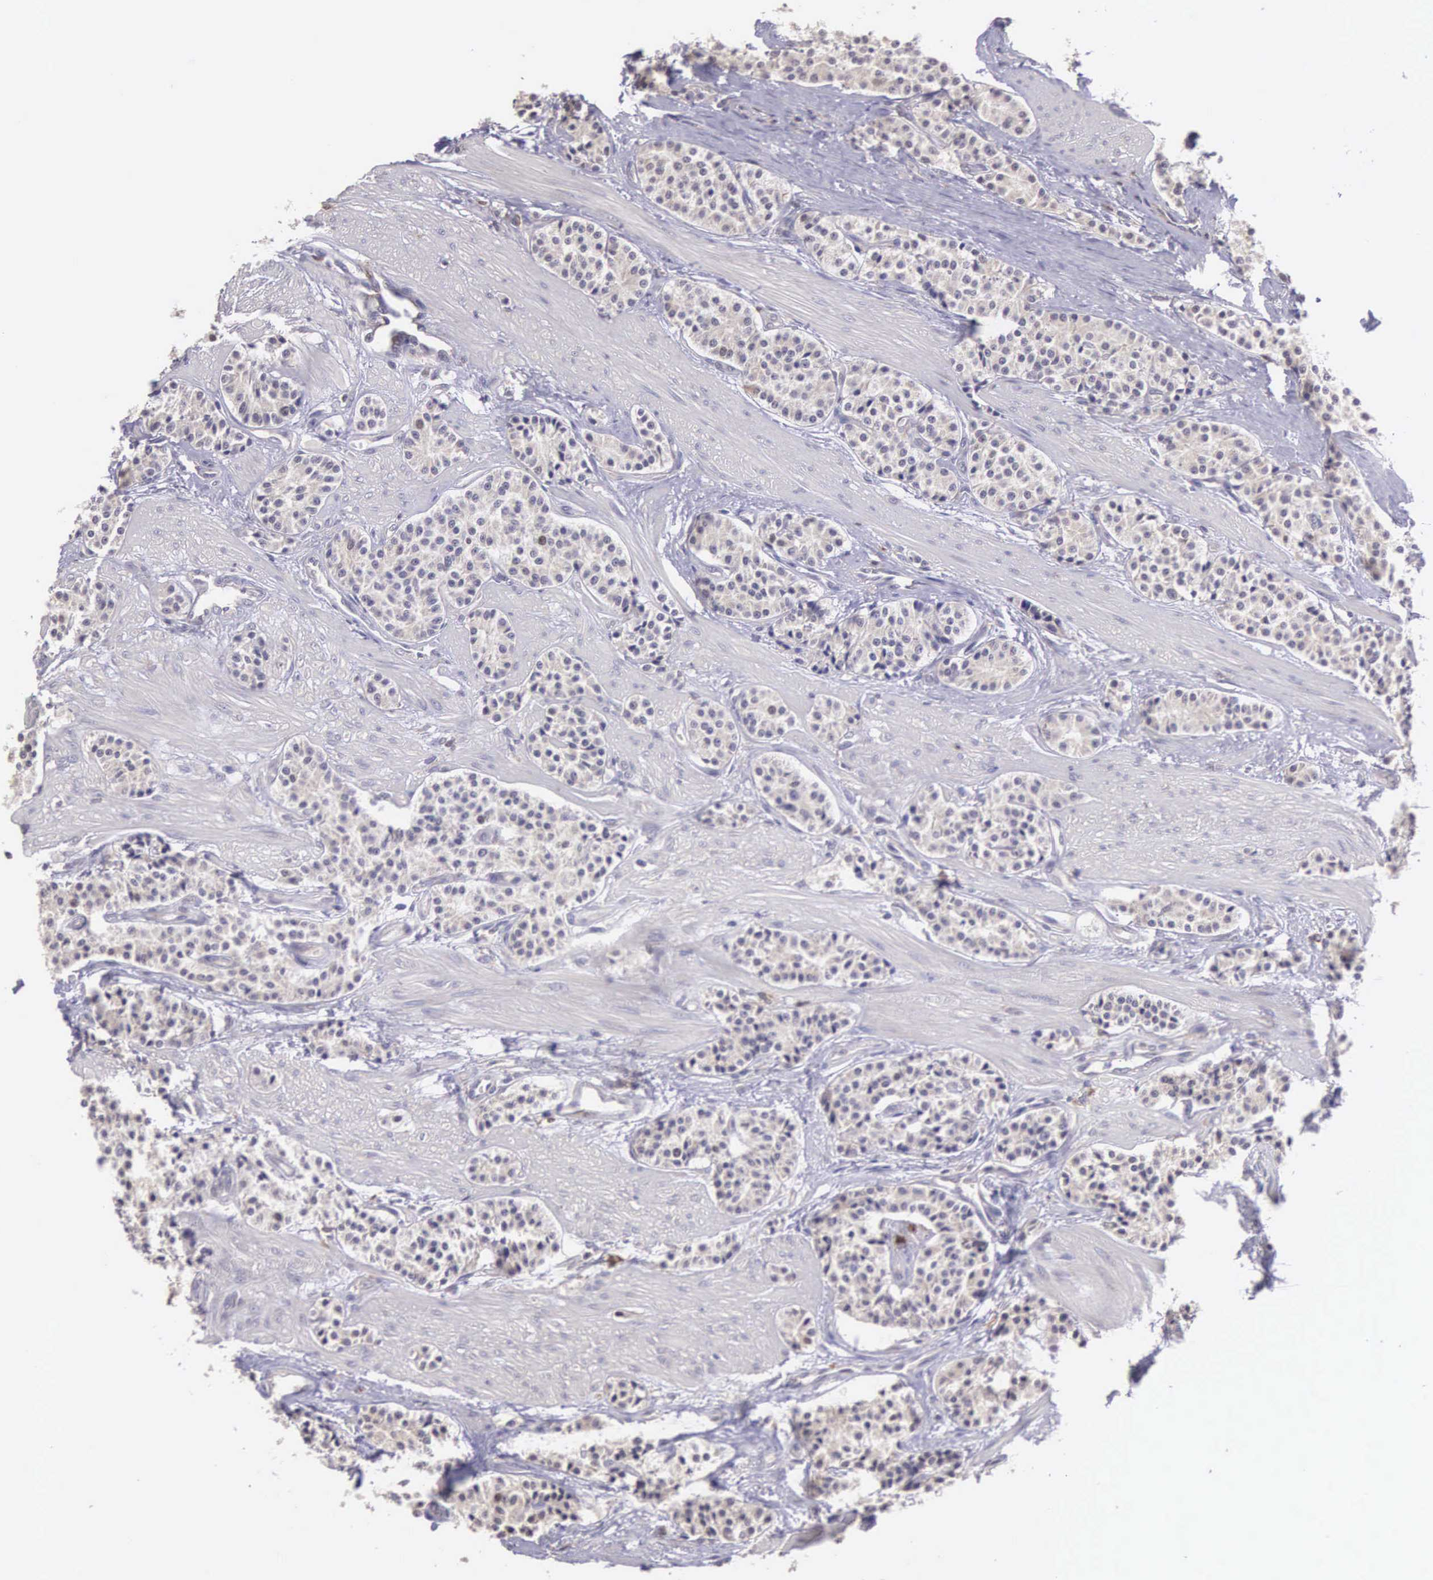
{"staining": {"intensity": "negative", "quantity": "none", "location": "none"}, "tissue": "carcinoid", "cell_type": "Tumor cells", "image_type": "cancer", "snomed": [{"axis": "morphology", "description": "Carcinoid, malignant, NOS"}, {"axis": "topography", "description": "Stomach"}], "caption": "There is no significant positivity in tumor cells of carcinoid.", "gene": "CDC45", "patient": {"sex": "female", "age": 76}}